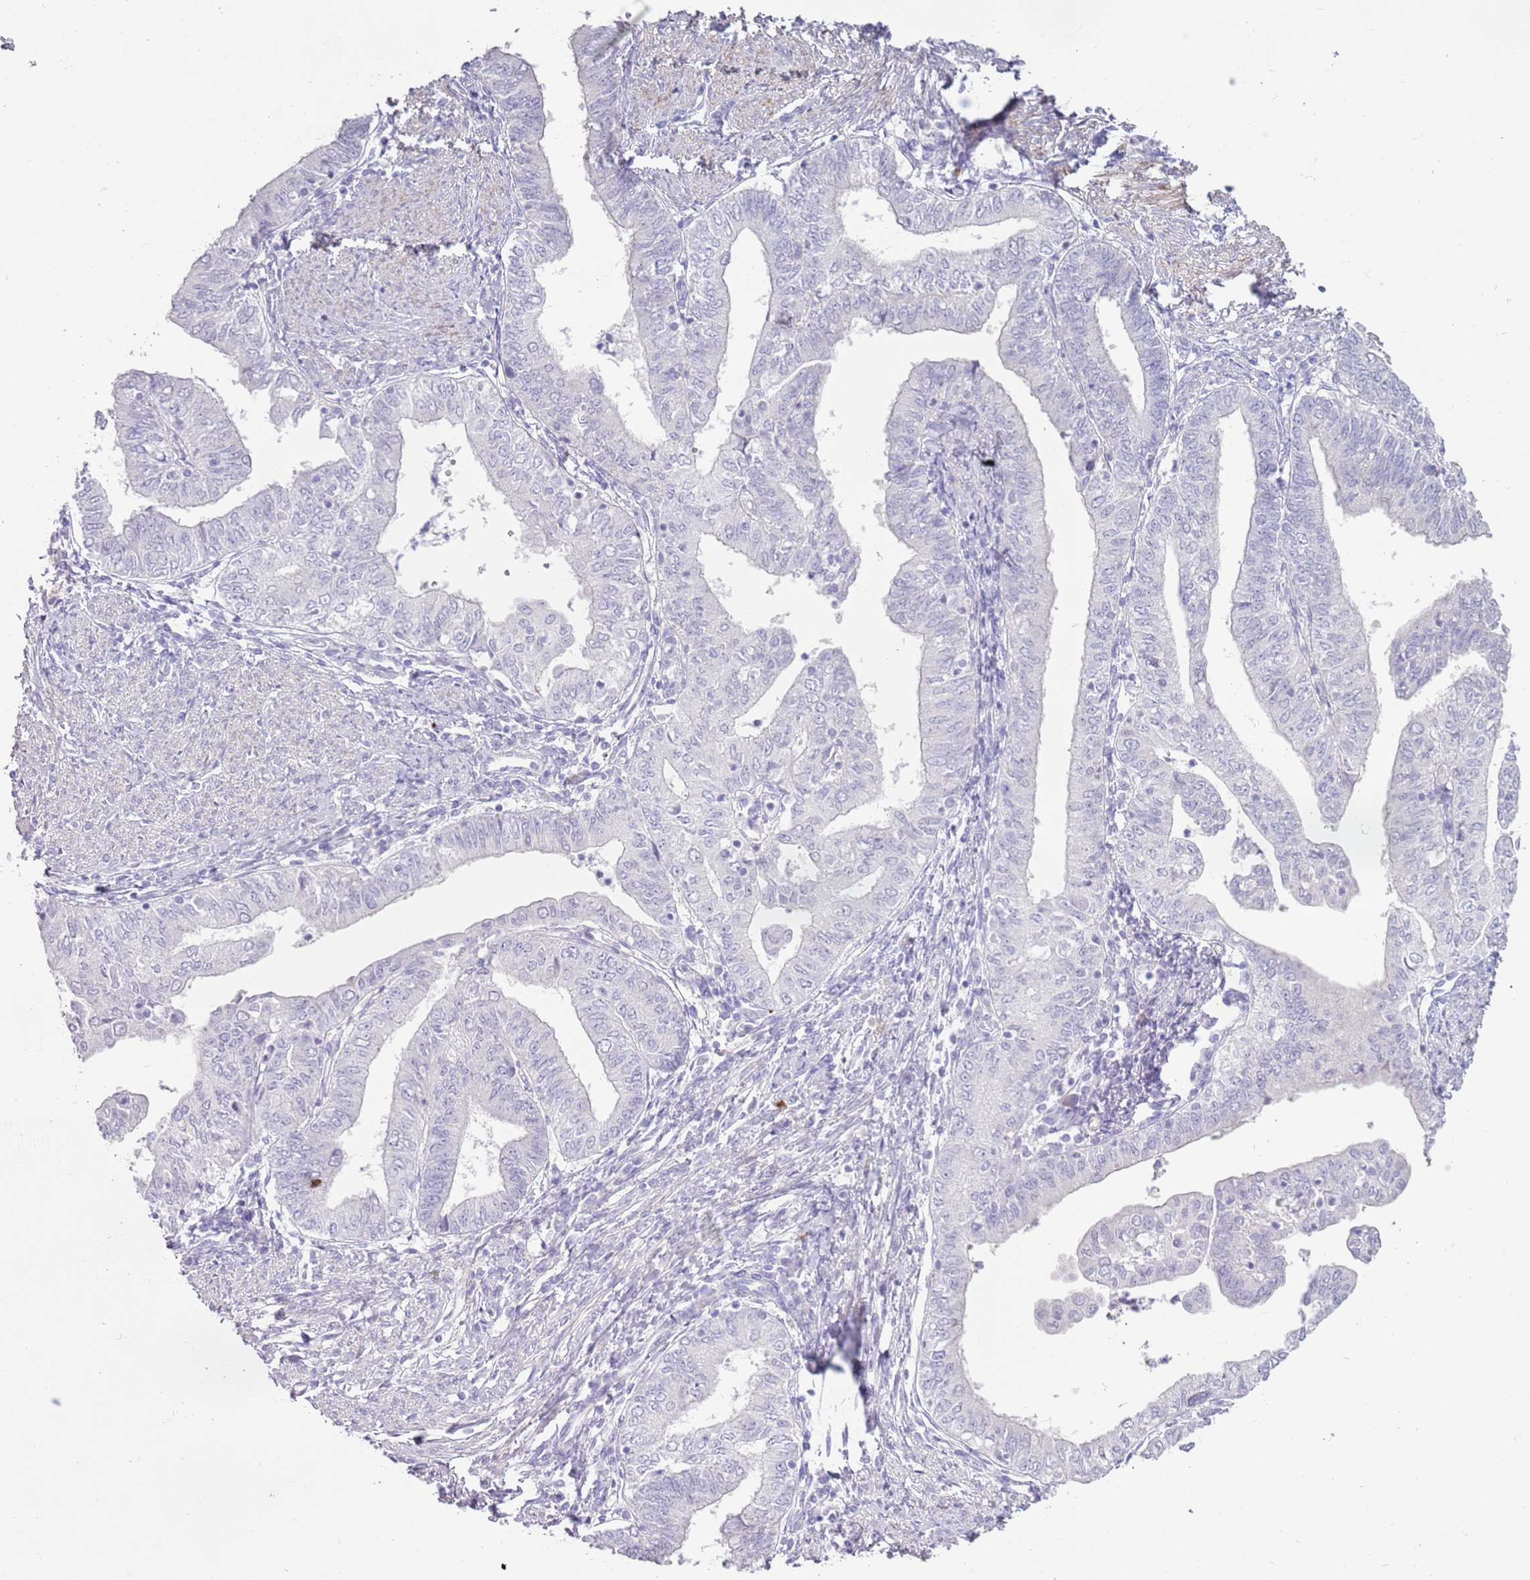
{"staining": {"intensity": "negative", "quantity": "none", "location": "none"}, "tissue": "endometrial cancer", "cell_type": "Tumor cells", "image_type": "cancer", "snomed": [{"axis": "morphology", "description": "Adenocarcinoma, NOS"}, {"axis": "topography", "description": "Endometrium"}], "caption": "Immunohistochemistry histopathology image of neoplastic tissue: human adenocarcinoma (endometrial) stained with DAB exhibits no significant protein positivity in tumor cells.", "gene": "ZNF239", "patient": {"sex": "female", "age": 66}}